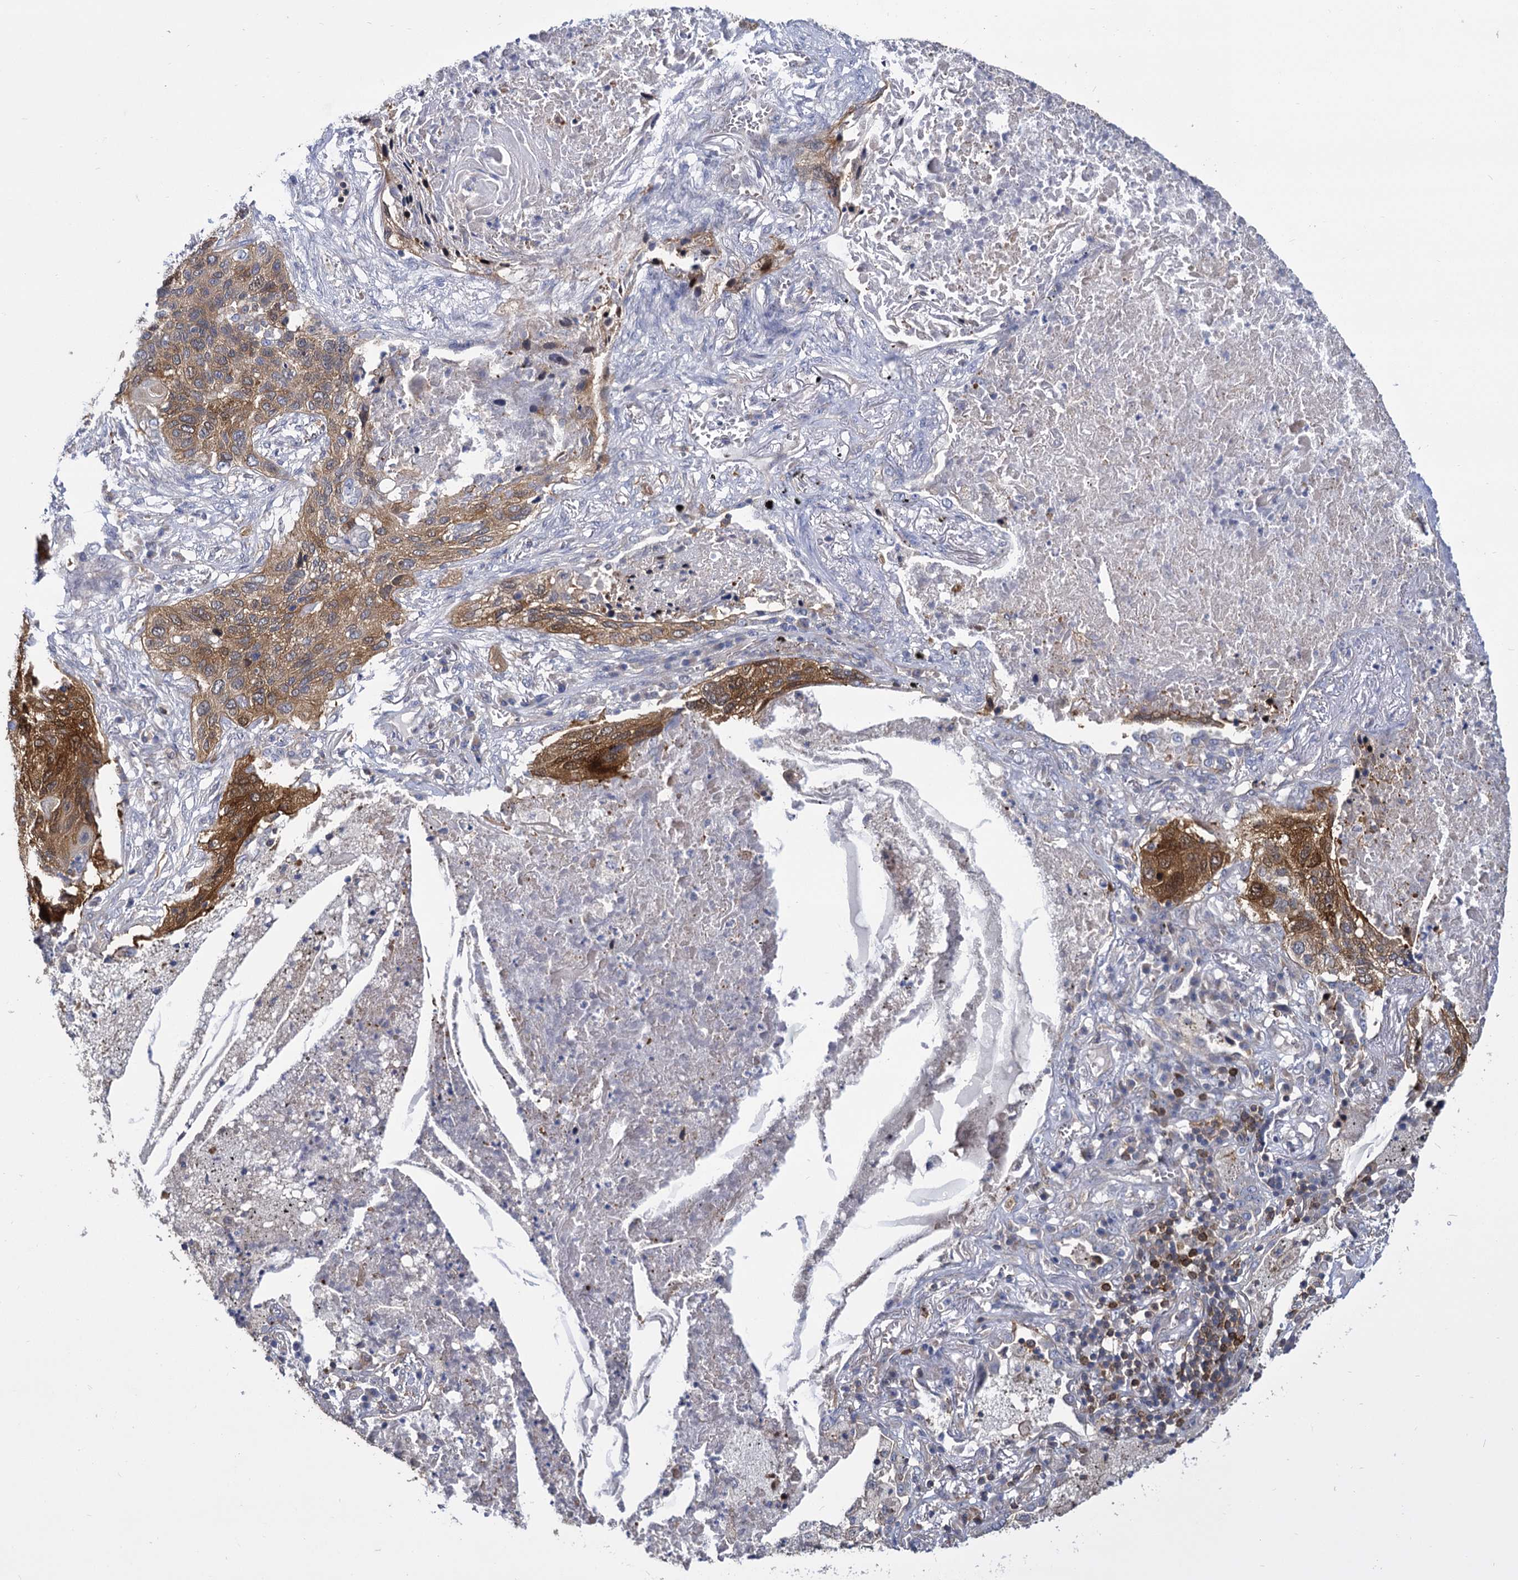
{"staining": {"intensity": "moderate", "quantity": ">75%", "location": "cytoplasmic/membranous"}, "tissue": "lung cancer", "cell_type": "Tumor cells", "image_type": "cancer", "snomed": [{"axis": "morphology", "description": "Squamous cell carcinoma, NOS"}, {"axis": "topography", "description": "Lung"}], "caption": "About >75% of tumor cells in human lung cancer (squamous cell carcinoma) demonstrate moderate cytoplasmic/membranous protein expression as visualized by brown immunohistochemical staining.", "gene": "GCLC", "patient": {"sex": "female", "age": 63}}